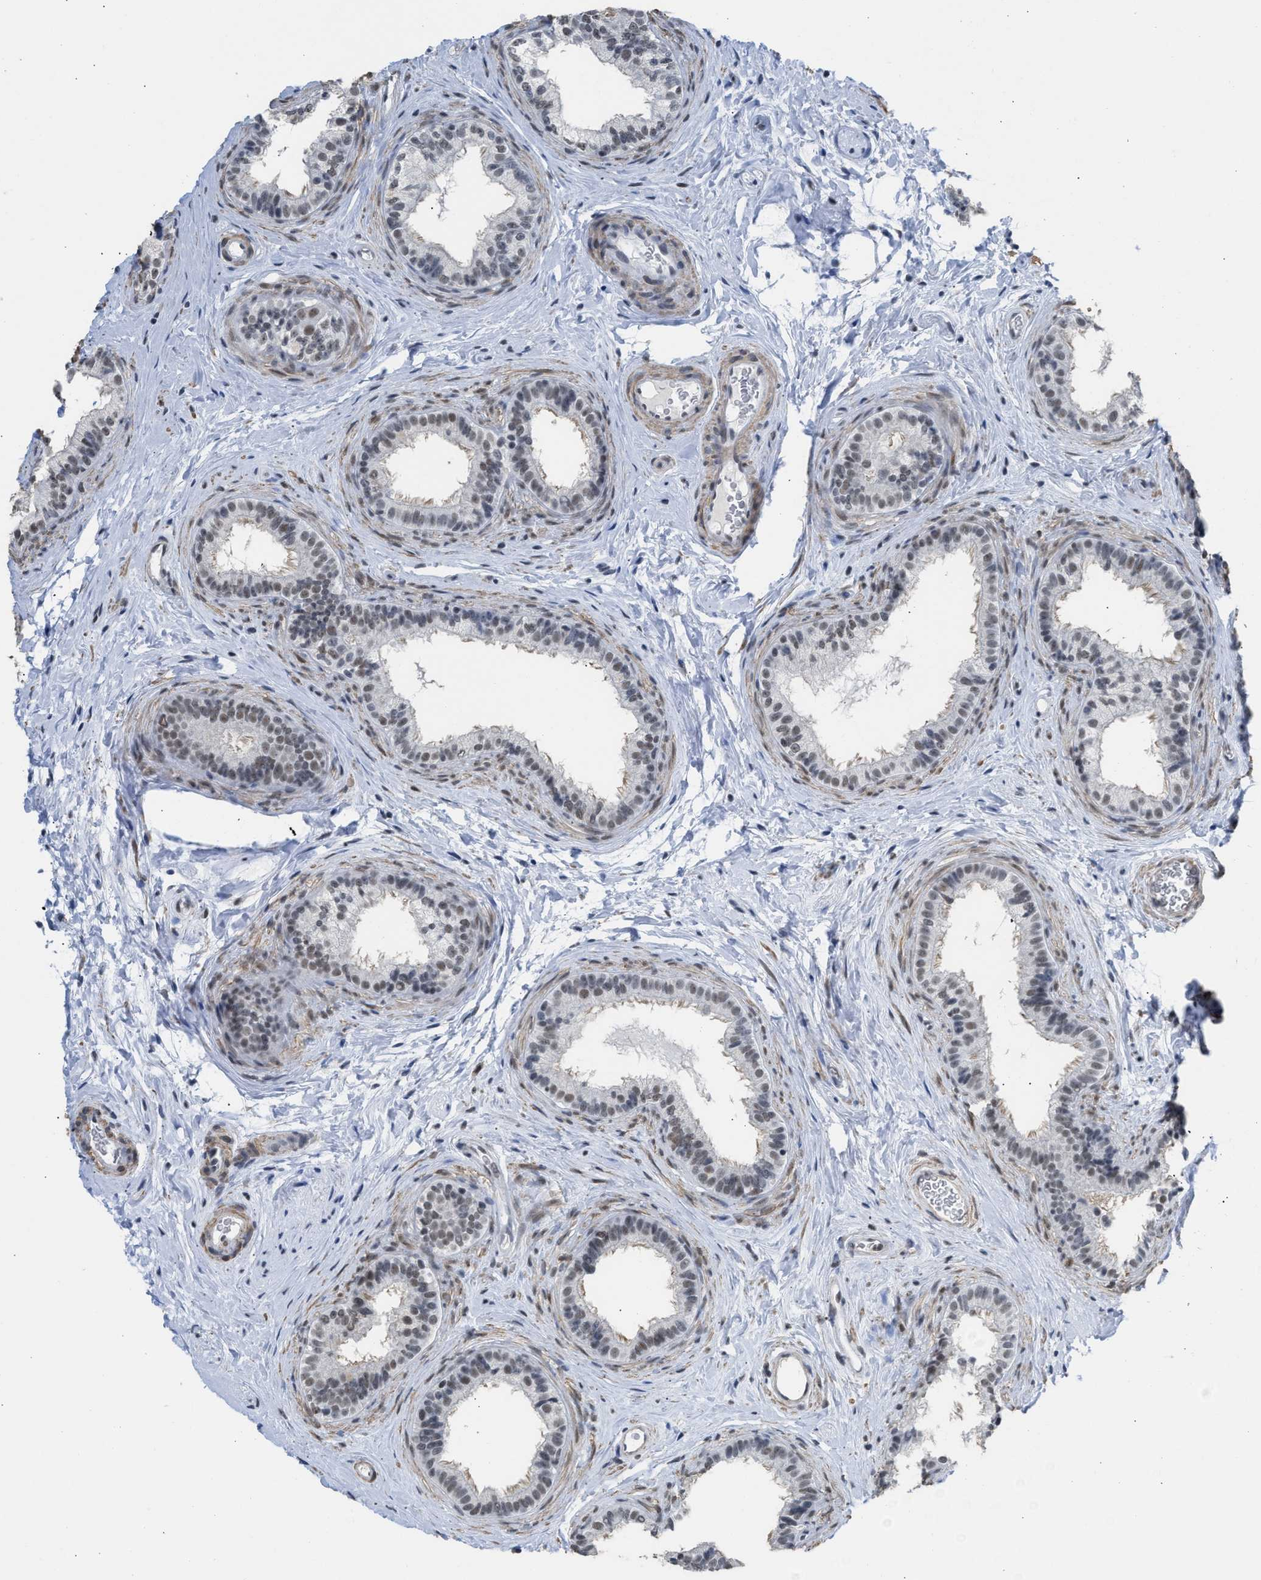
{"staining": {"intensity": "strong", "quantity": "25%-75%", "location": "nuclear"}, "tissue": "epididymis", "cell_type": "Glandular cells", "image_type": "normal", "snomed": [{"axis": "morphology", "description": "Normal tissue, NOS"}, {"axis": "topography", "description": "Testis"}, {"axis": "topography", "description": "Epididymis"}], "caption": "An immunohistochemistry micrograph of unremarkable tissue is shown. Protein staining in brown shows strong nuclear positivity in epididymis within glandular cells.", "gene": "SCAF4", "patient": {"sex": "male", "age": 36}}